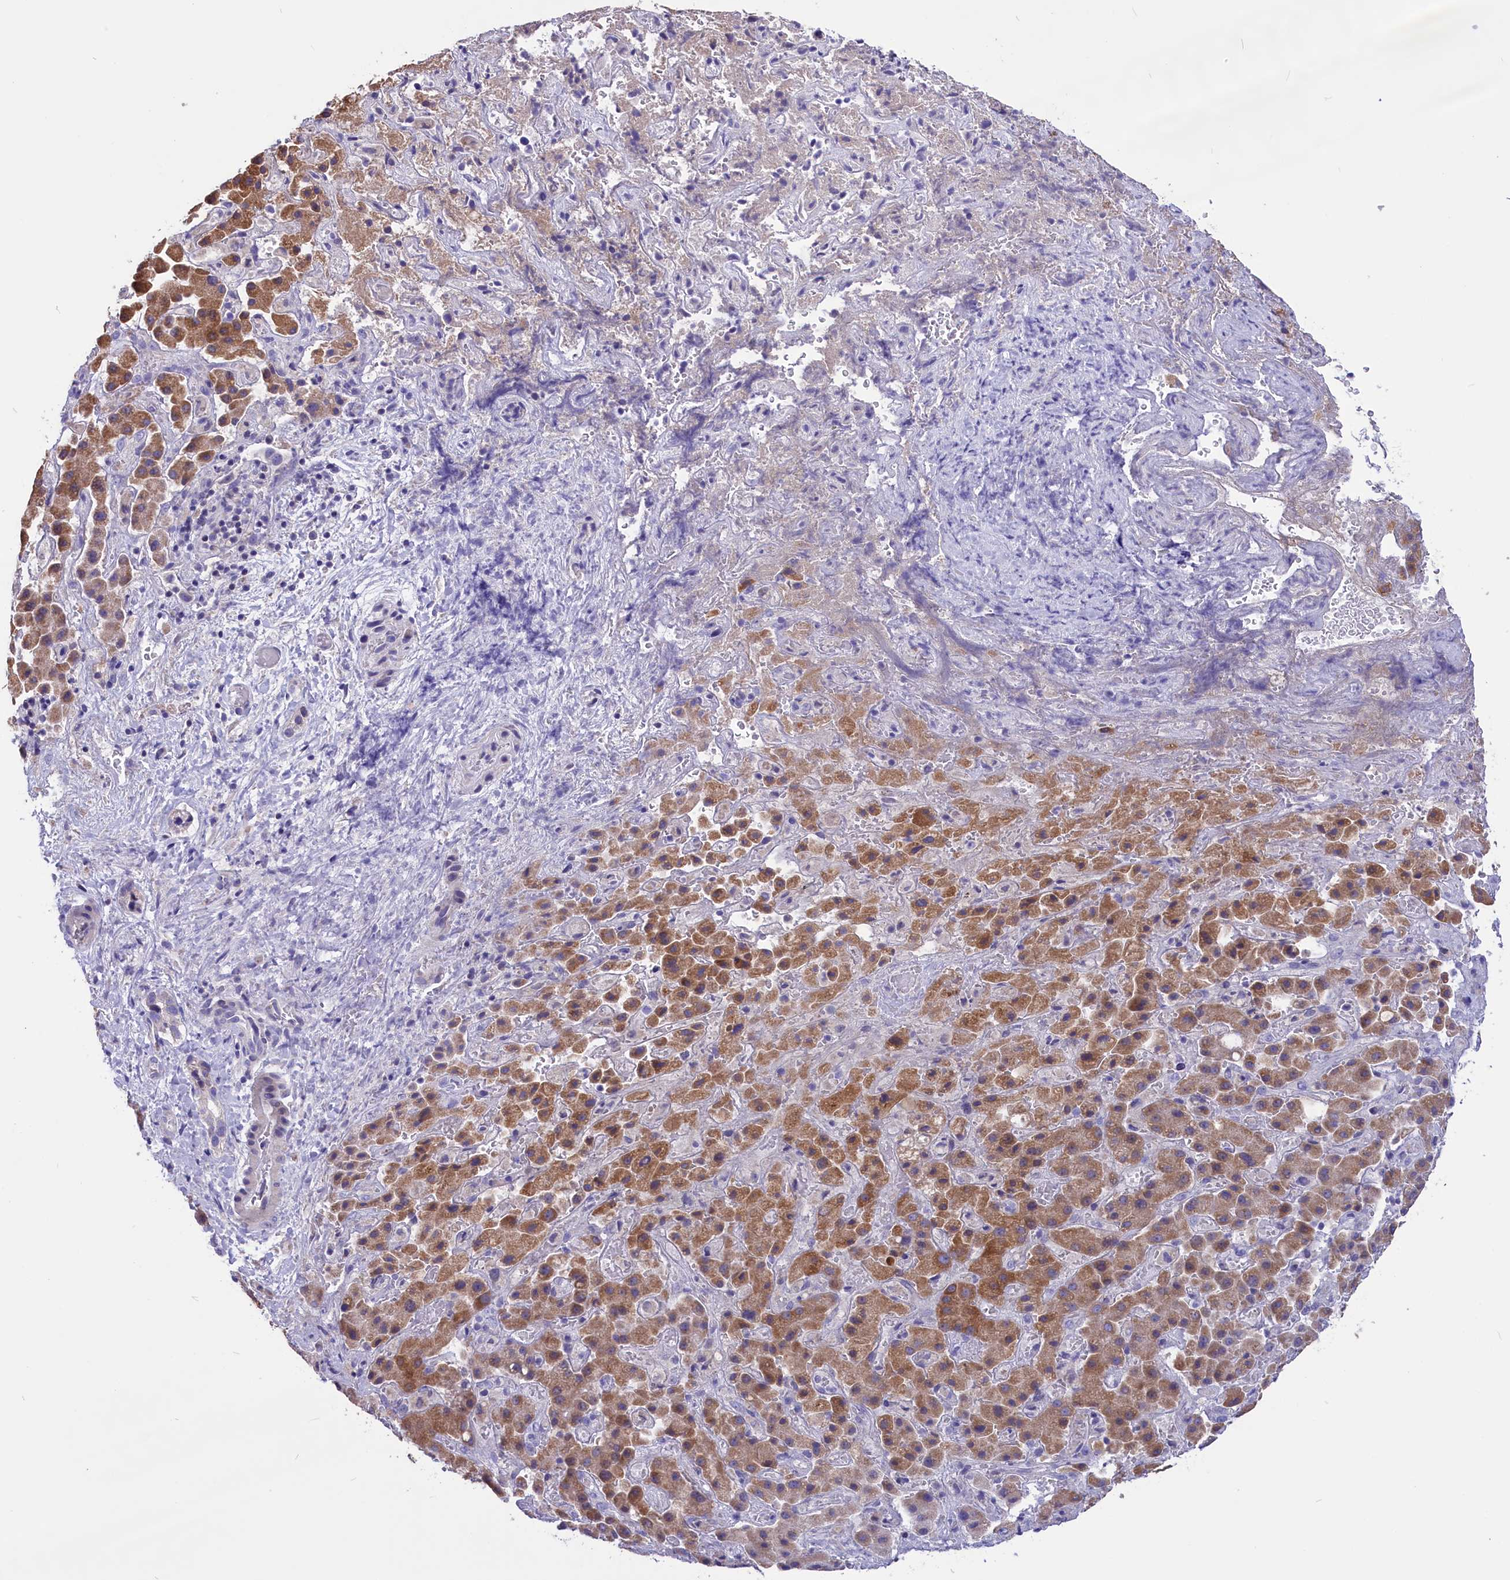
{"staining": {"intensity": "moderate", "quantity": ">75%", "location": "cytoplasmic/membranous"}, "tissue": "liver cancer", "cell_type": "Tumor cells", "image_type": "cancer", "snomed": [{"axis": "morphology", "description": "Cholangiocarcinoma"}, {"axis": "topography", "description": "Liver"}], "caption": "An immunohistochemistry image of neoplastic tissue is shown. Protein staining in brown shows moderate cytoplasmic/membranous positivity in cholangiocarcinoma (liver) within tumor cells.", "gene": "CYP2U1", "patient": {"sex": "female", "age": 52}}